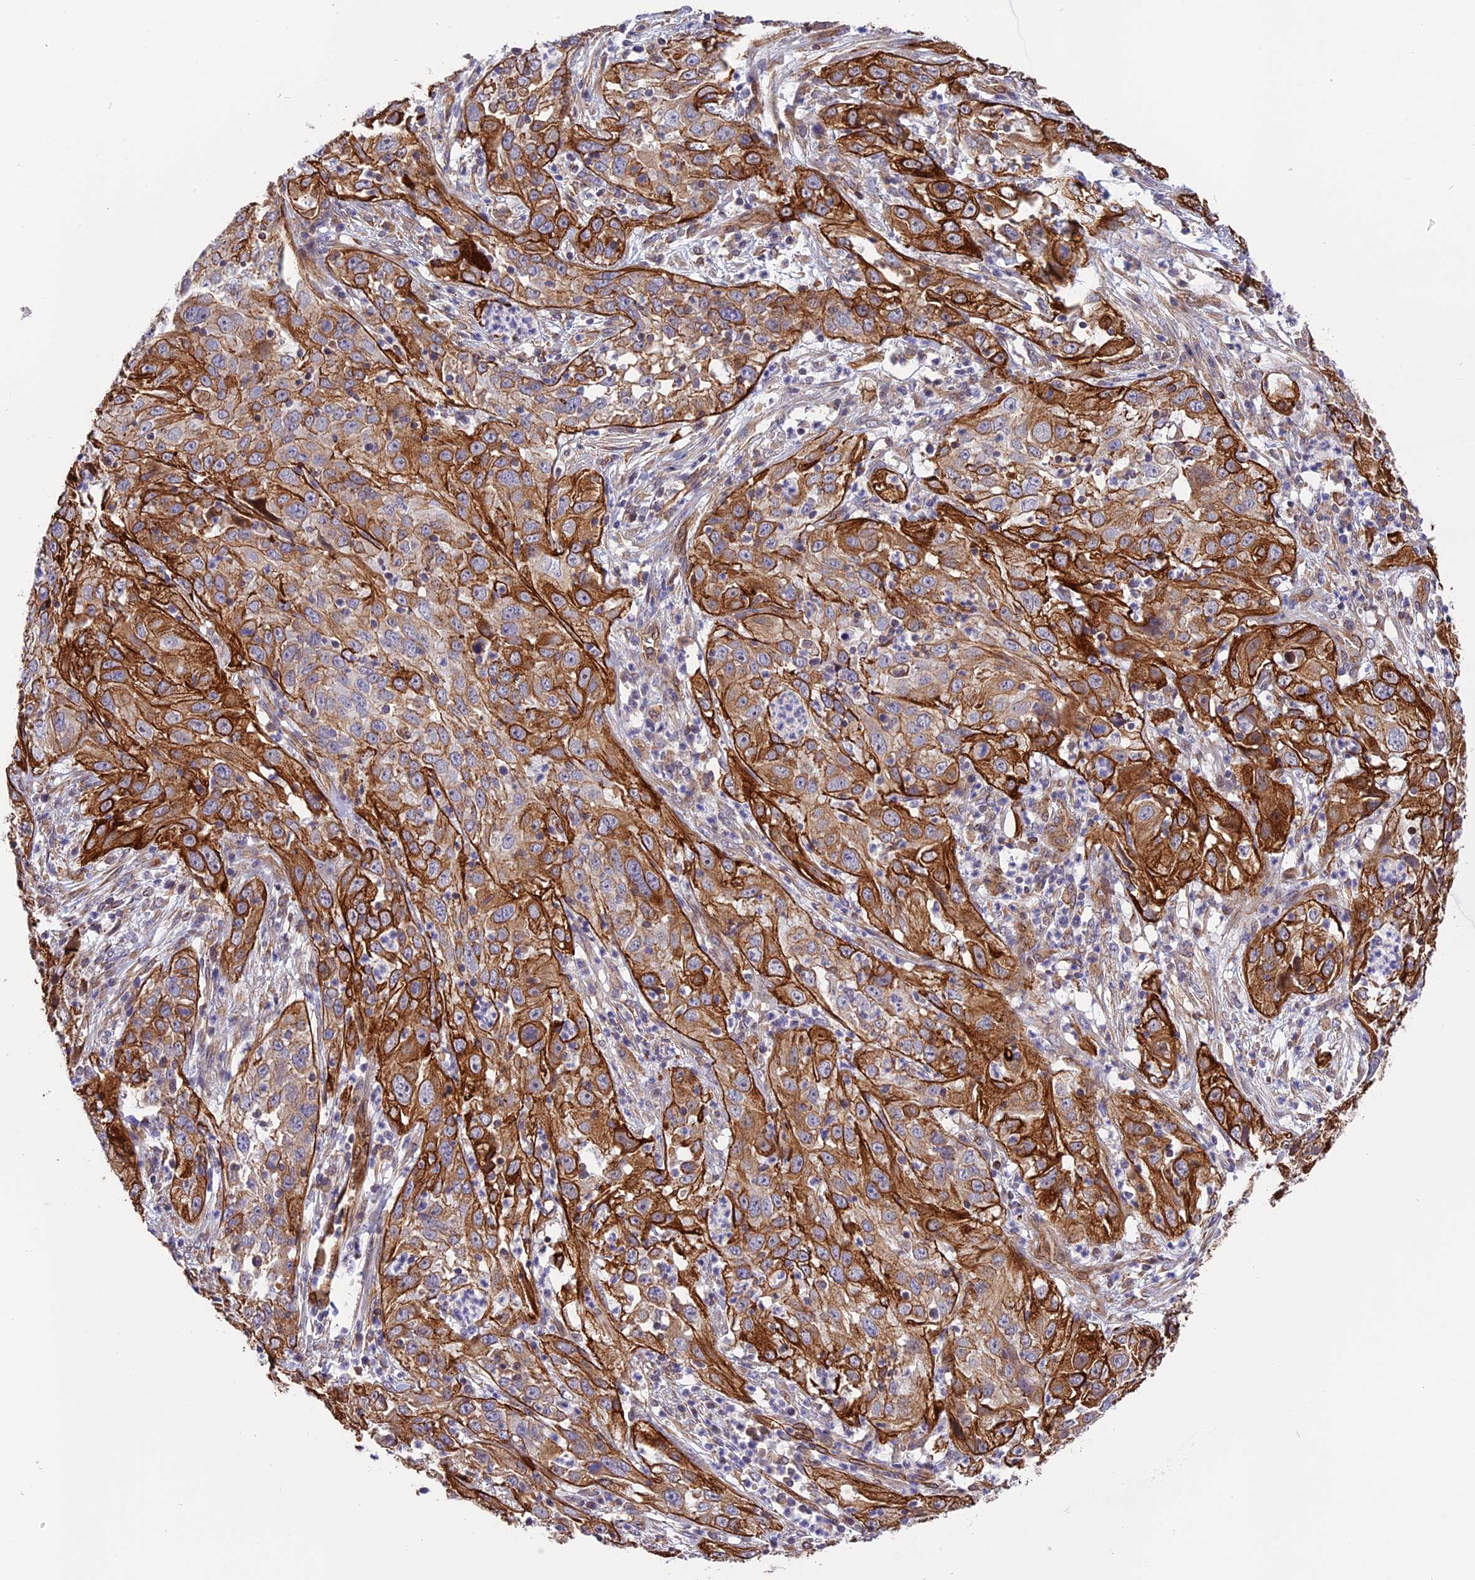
{"staining": {"intensity": "strong", "quantity": ">75%", "location": "cytoplasmic/membranous"}, "tissue": "cervical cancer", "cell_type": "Tumor cells", "image_type": "cancer", "snomed": [{"axis": "morphology", "description": "Squamous cell carcinoma, NOS"}, {"axis": "topography", "description": "Cervix"}], "caption": "Tumor cells display high levels of strong cytoplasmic/membranous staining in approximately >75% of cells in cervical cancer (squamous cell carcinoma). The staining was performed using DAB (3,3'-diaminobenzidine), with brown indicating positive protein expression. Nuclei are stained blue with hematoxylin.", "gene": "R3HDM4", "patient": {"sex": "female", "age": 32}}